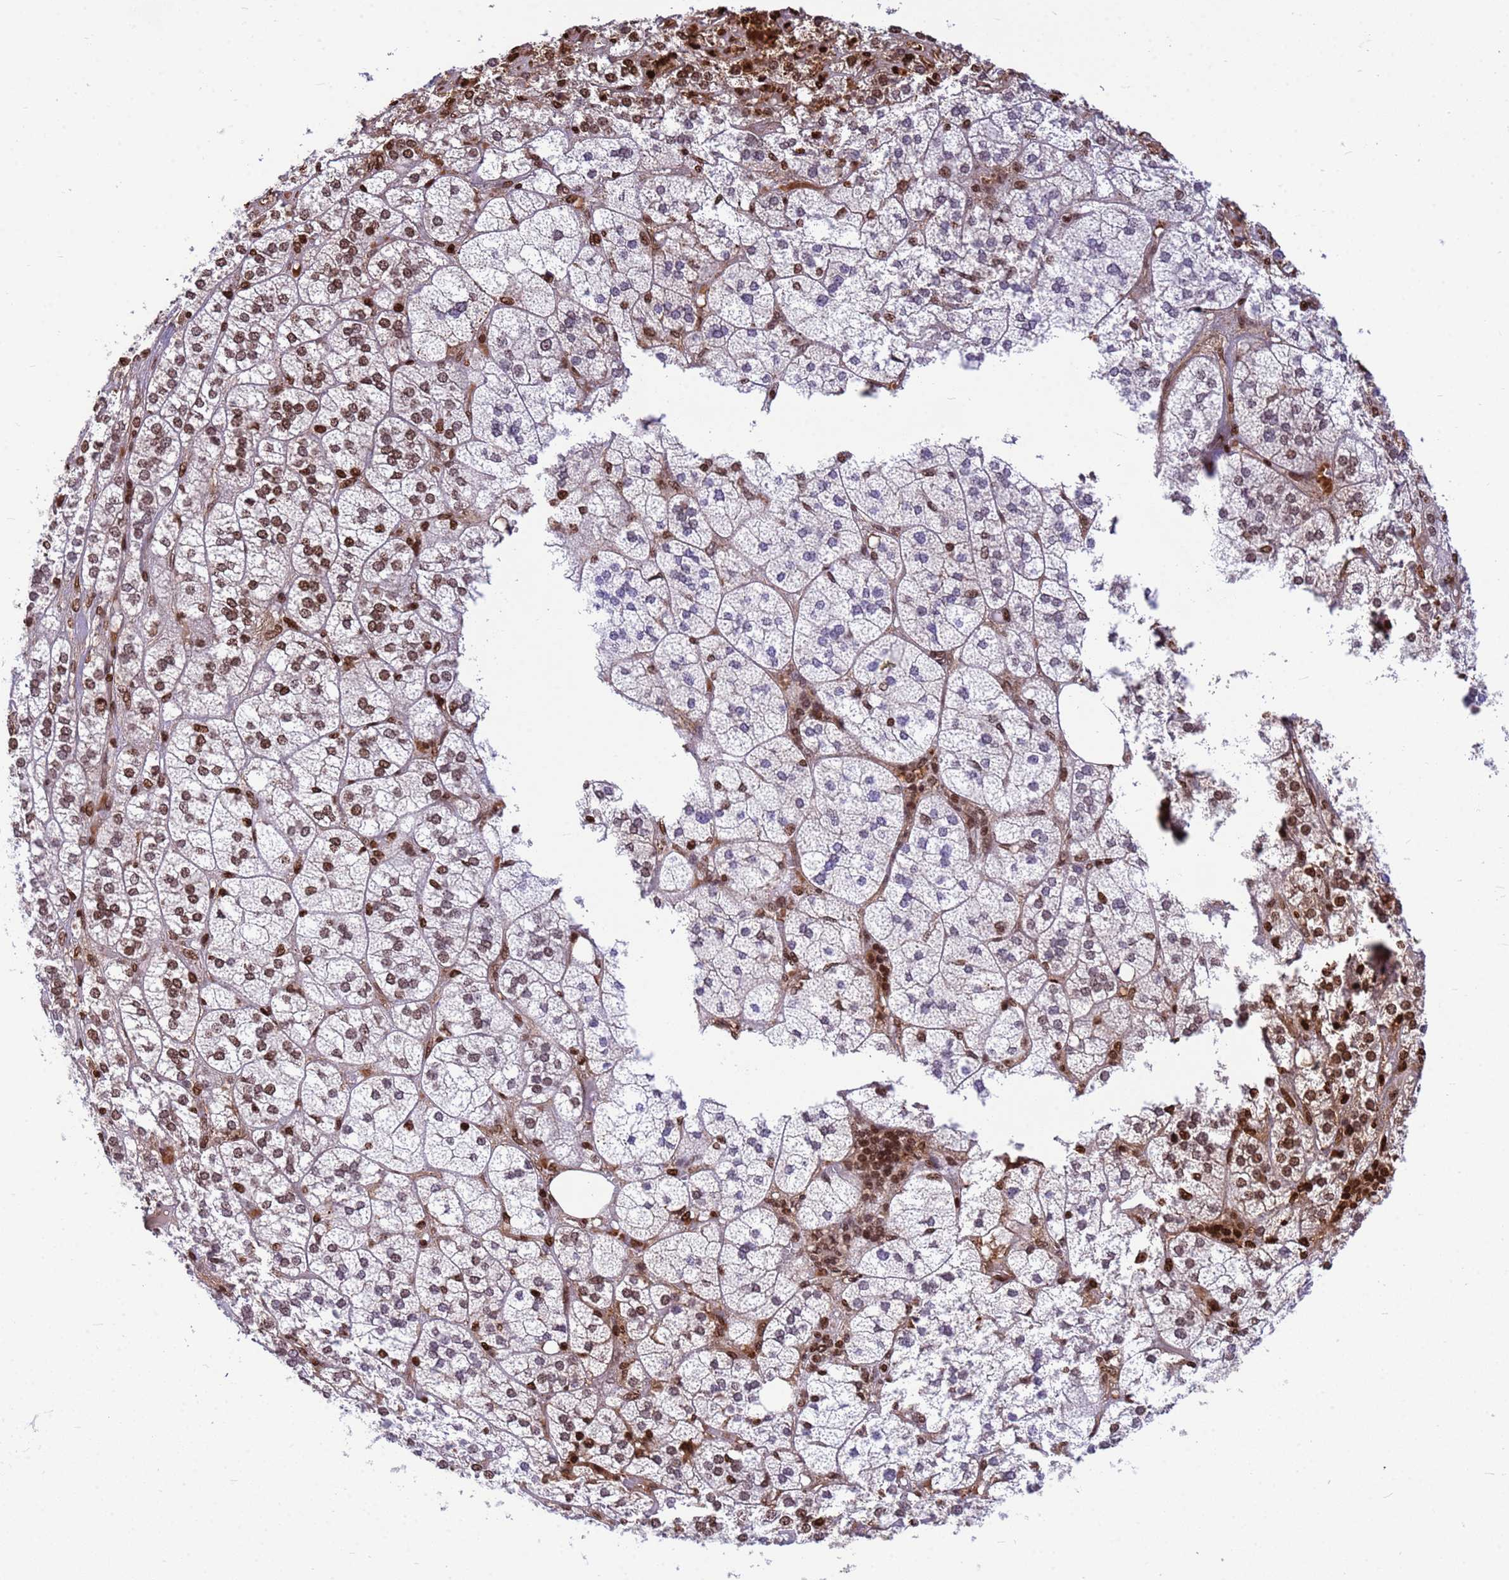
{"staining": {"intensity": "moderate", "quantity": "<25%", "location": "nuclear"}, "tissue": "adrenal gland", "cell_type": "Glandular cells", "image_type": "normal", "snomed": [{"axis": "morphology", "description": "Normal tissue, NOS"}, {"axis": "topography", "description": "Adrenal gland"}], "caption": "Glandular cells display moderate nuclear expression in approximately <25% of cells in unremarkable adrenal gland.", "gene": "ORM1", "patient": {"sex": "female", "age": 61}}